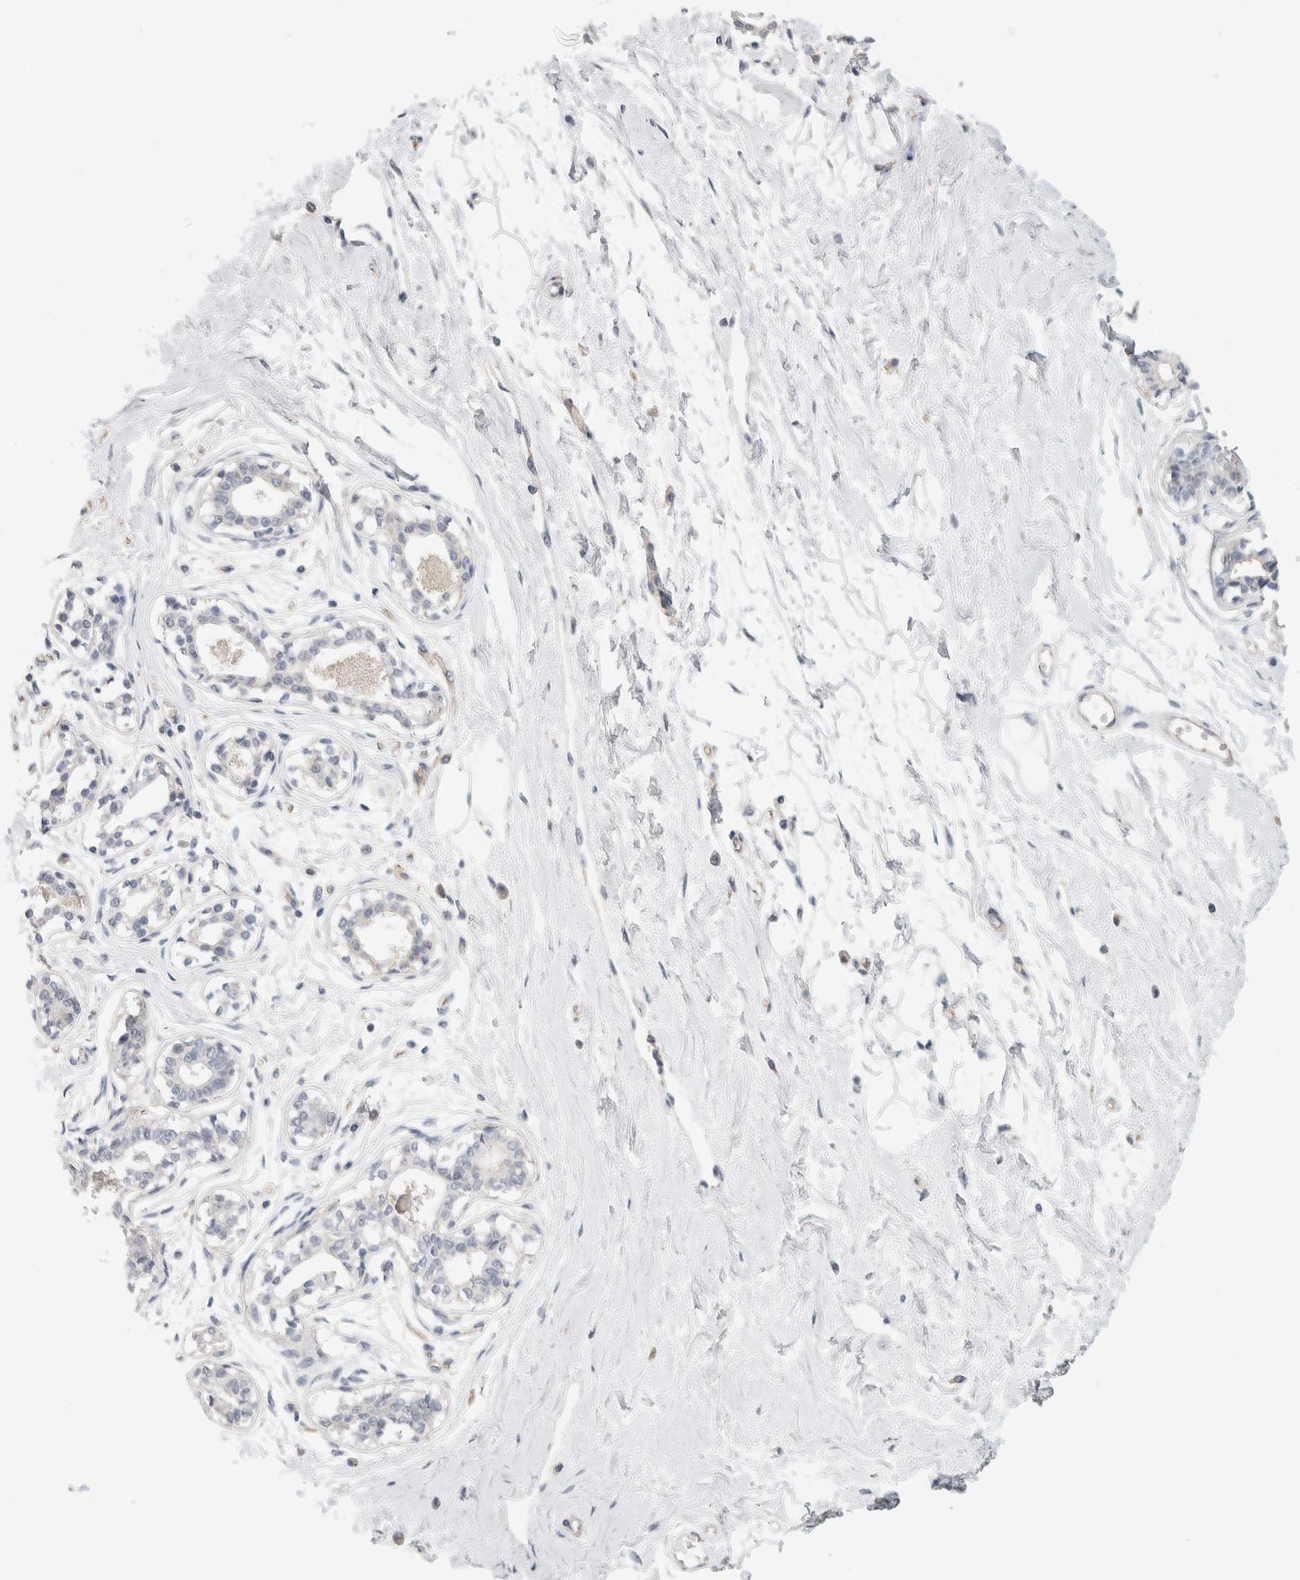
{"staining": {"intensity": "weak", "quantity": "<25%", "location": "cytoplasmic/membranous"}, "tissue": "breast", "cell_type": "Adipocytes", "image_type": "normal", "snomed": [{"axis": "morphology", "description": "Normal tissue, NOS"}, {"axis": "topography", "description": "Breast"}], "caption": "Unremarkable breast was stained to show a protein in brown. There is no significant expression in adipocytes. (Stains: DAB (3,3'-diaminobenzidine) immunohistochemistry with hematoxylin counter stain, Microscopy: brightfield microscopy at high magnification).", "gene": "AFP", "patient": {"sex": "female", "age": 45}}